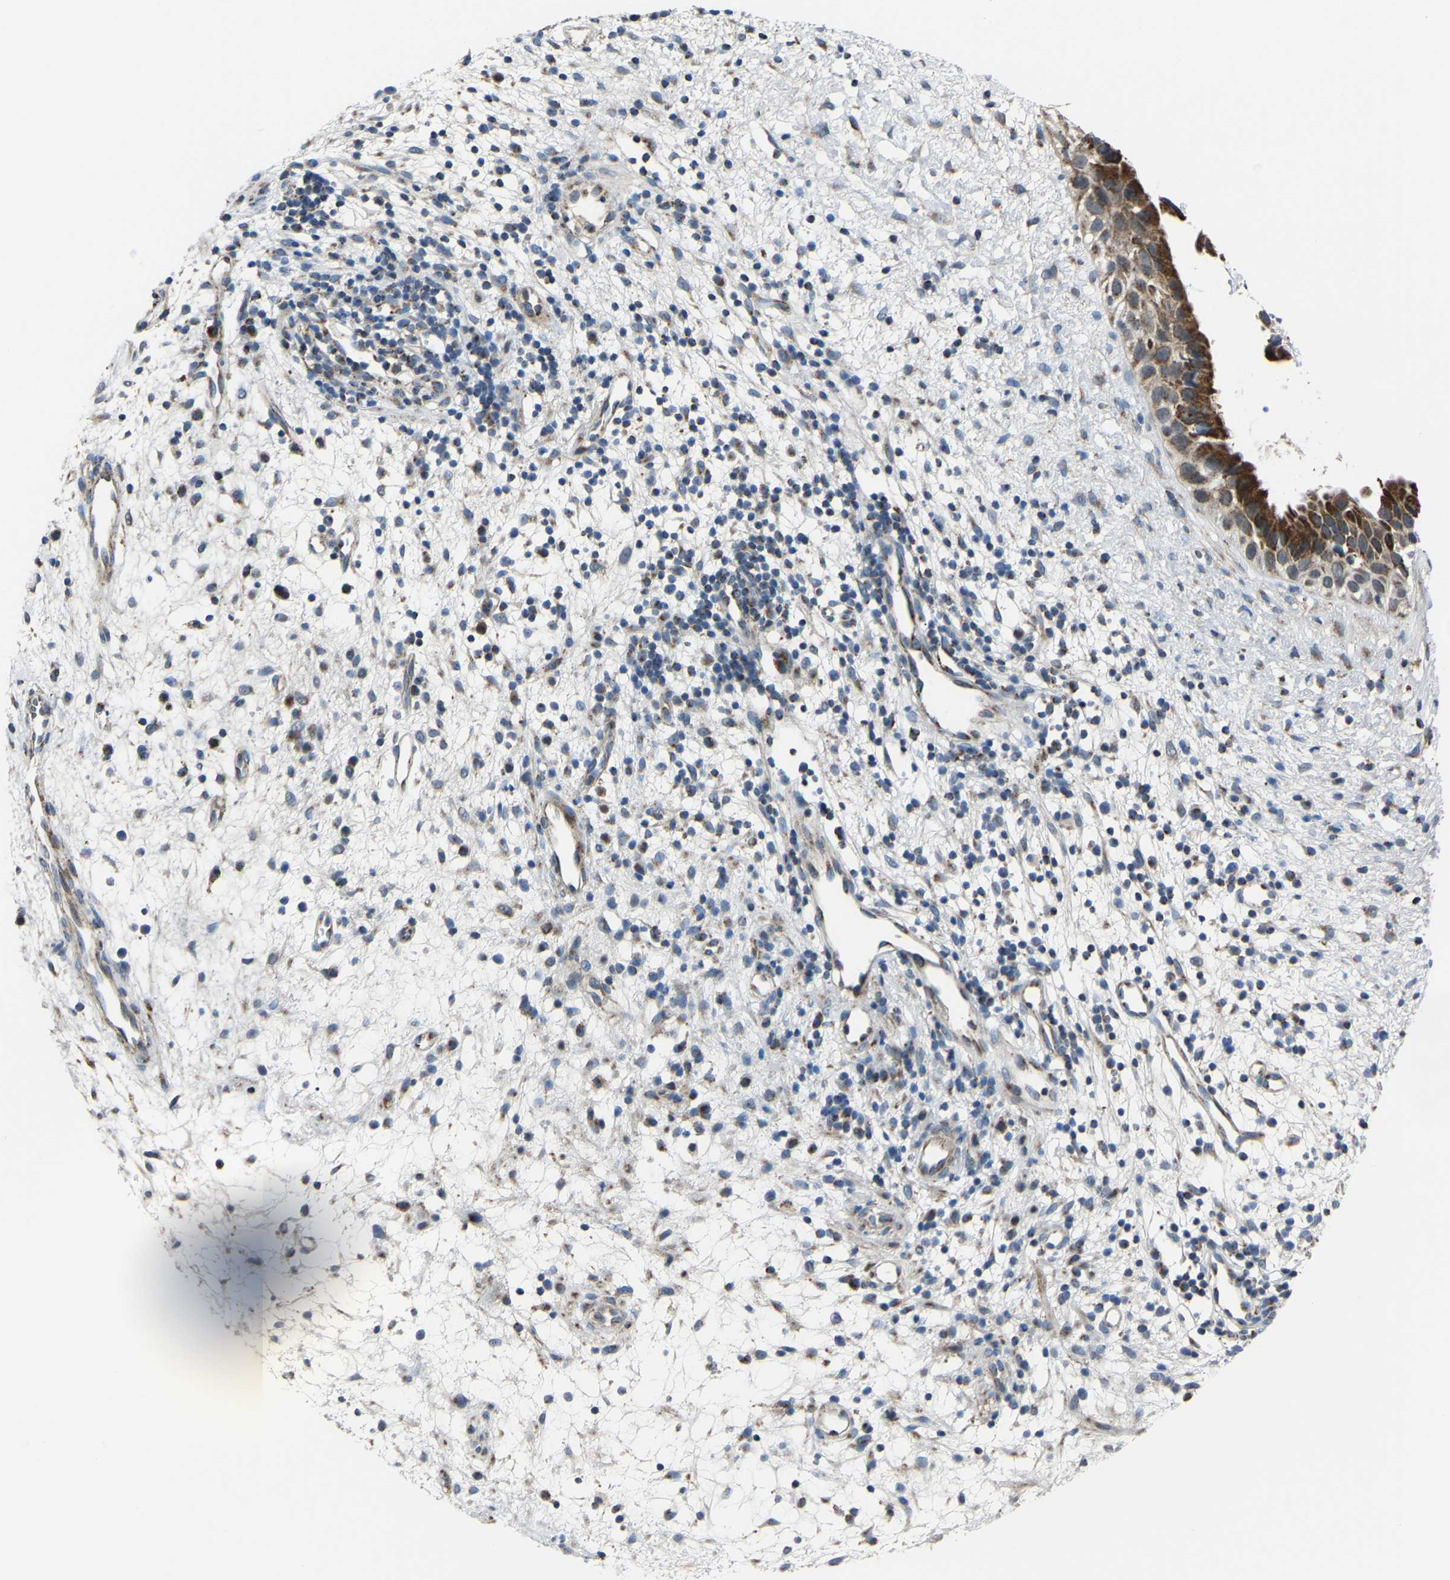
{"staining": {"intensity": "strong", "quantity": ">75%", "location": "cytoplasmic/membranous"}, "tissue": "nasopharynx", "cell_type": "Respiratory epithelial cells", "image_type": "normal", "snomed": [{"axis": "morphology", "description": "Normal tissue, NOS"}, {"axis": "topography", "description": "Nasopharynx"}], "caption": "Immunohistochemistry (IHC) of benign human nasopharynx reveals high levels of strong cytoplasmic/membranous staining in approximately >75% of respiratory epithelial cells.", "gene": "CANT1", "patient": {"sex": "male", "age": 22}}